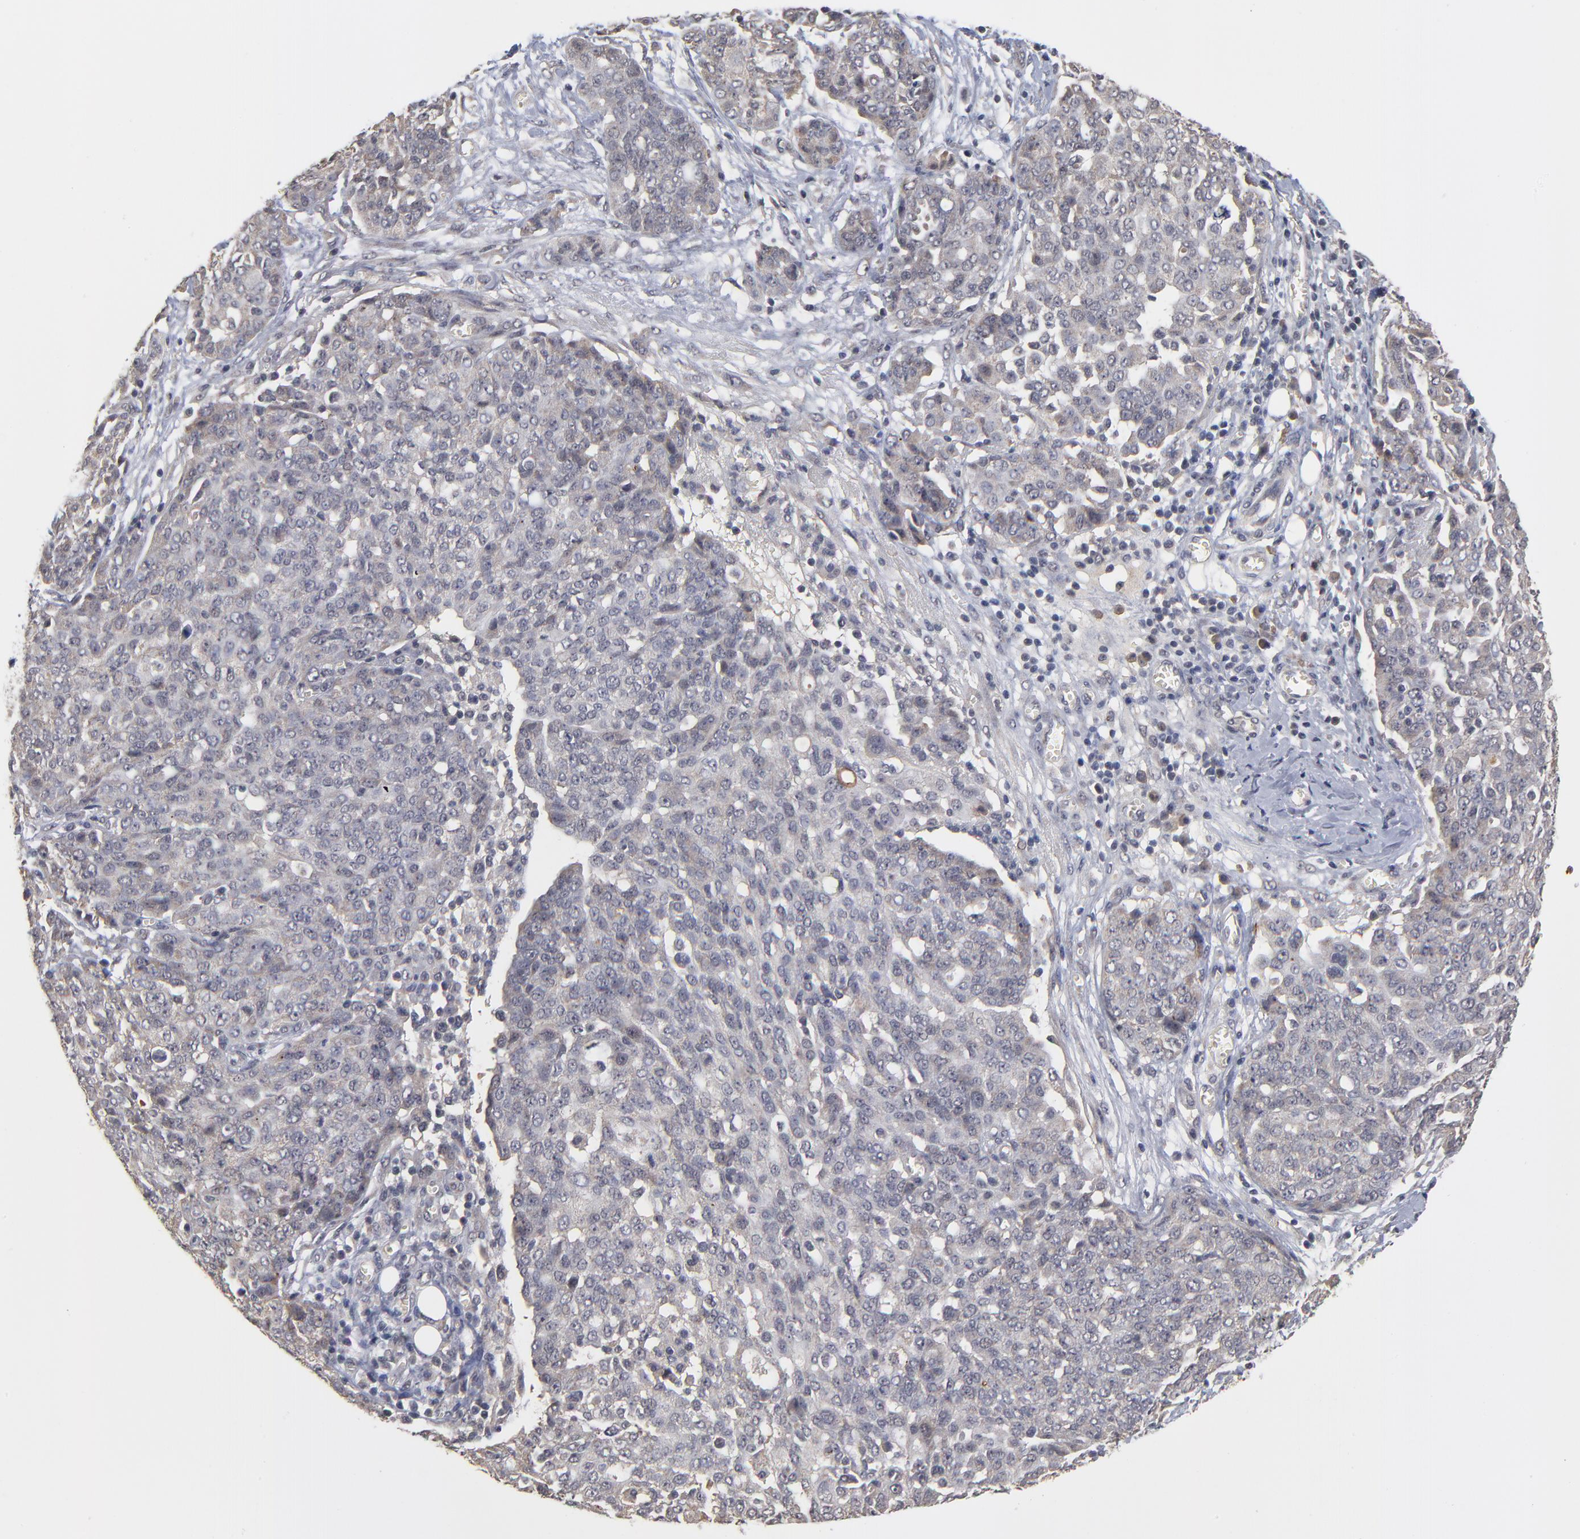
{"staining": {"intensity": "weak", "quantity": "25%-75%", "location": "cytoplasmic/membranous,nuclear"}, "tissue": "ovarian cancer", "cell_type": "Tumor cells", "image_type": "cancer", "snomed": [{"axis": "morphology", "description": "Cystadenocarcinoma, serous, NOS"}, {"axis": "topography", "description": "Soft tissue"}, {"axis": "topography", "description": "Ovary"}], "caption": "Ovarian cancer (serous cystadenocarcinoma) stained with DAB IHC displays low levels of weak cytoplasmic/membranous and nuclear staining in about 25%-75% of tumor cells.", "gene": "WSB1", "patient": {"sex": "female", "age": 57}}